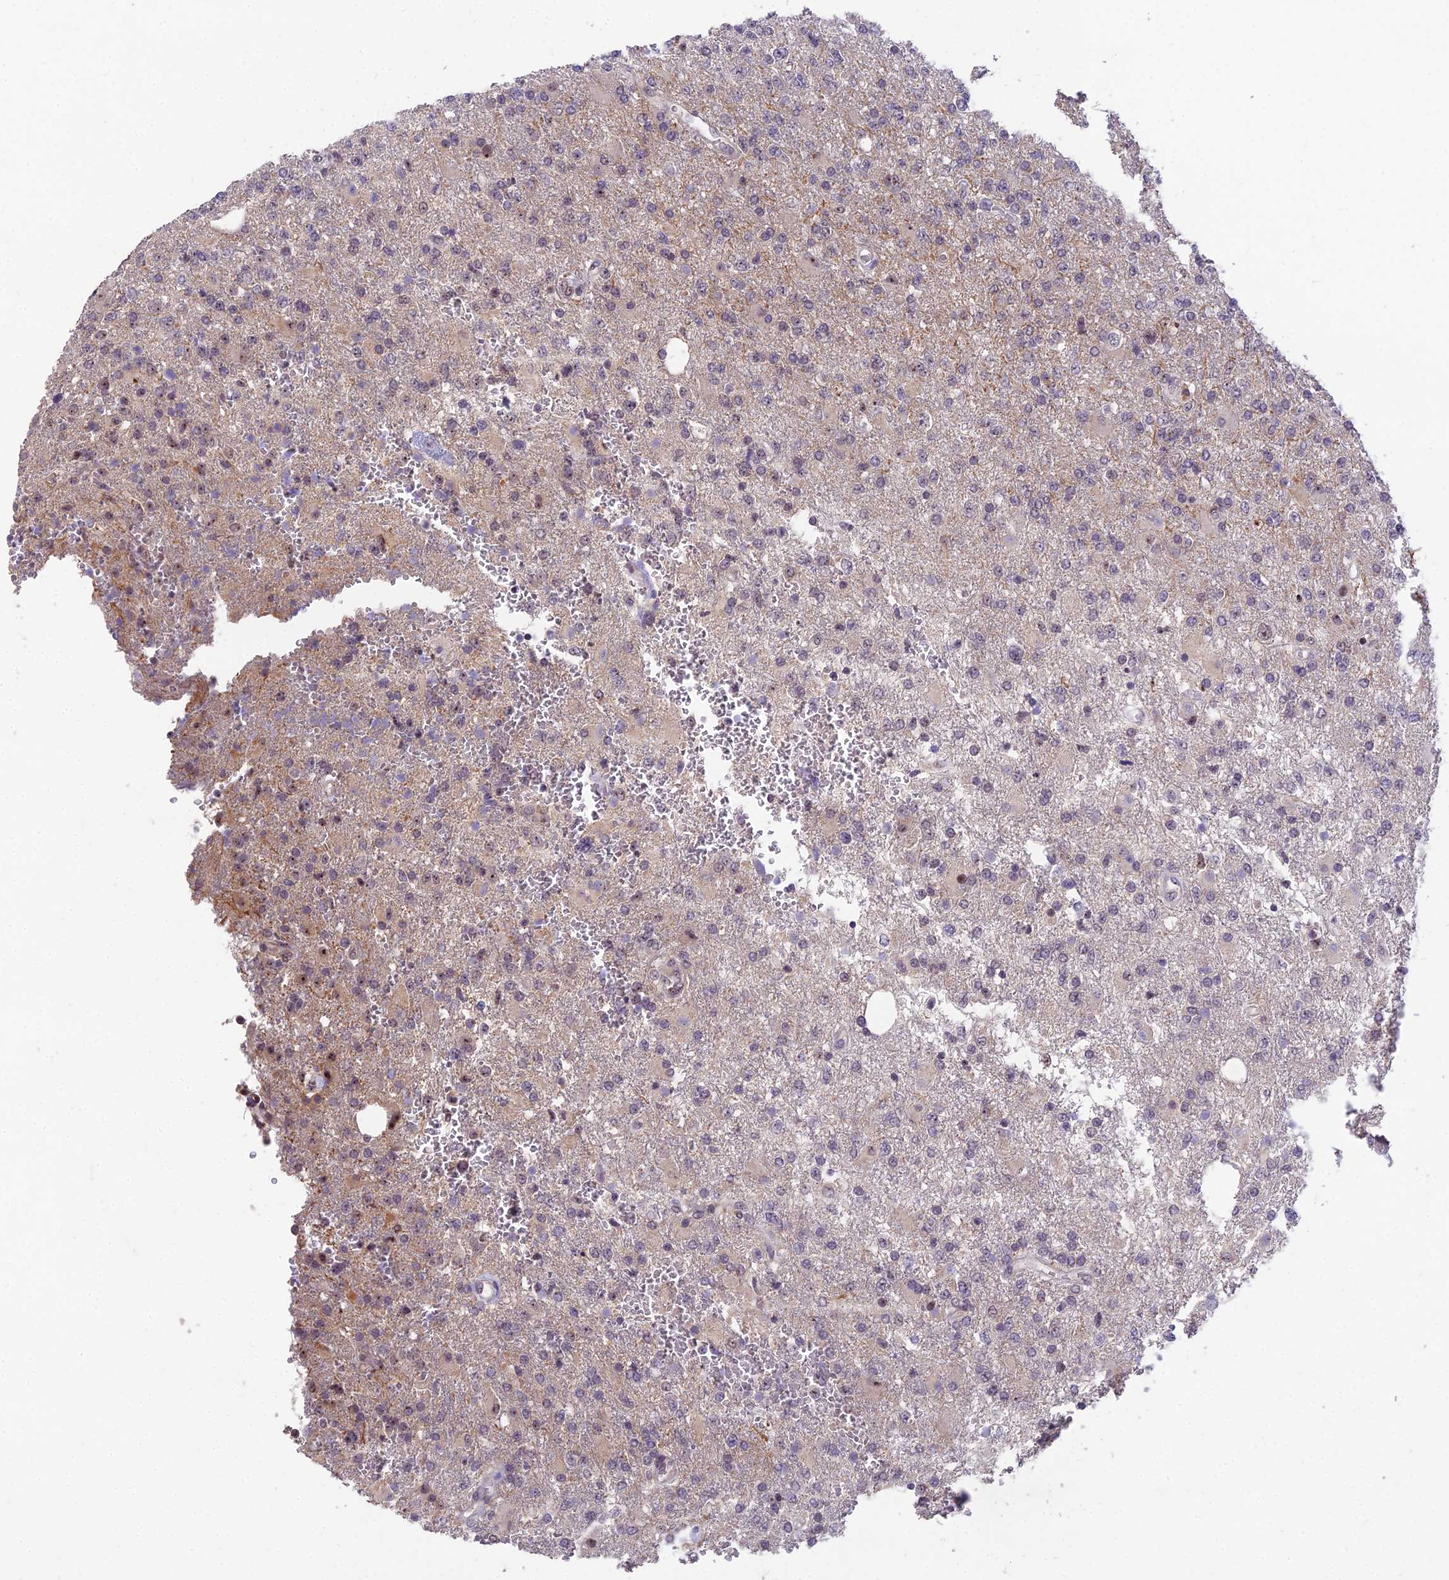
{"staining": {"intensity": "negative", "quantity": "none", "location": "none"}, "tissue": "glioma", "cell_type": "Tumor cells", "image_type": "cancer", "snomed": [{"axis": "morphology", "description": "Glioma, malignant, High grade"}, {"axis": "topography", "description": "Brain"}], "caption": "Glioma stained for a protein using IHC exhibits no expression tumor cells.", "gene": "ZNF333", "patient": {"sex": "male", "age": 56}}